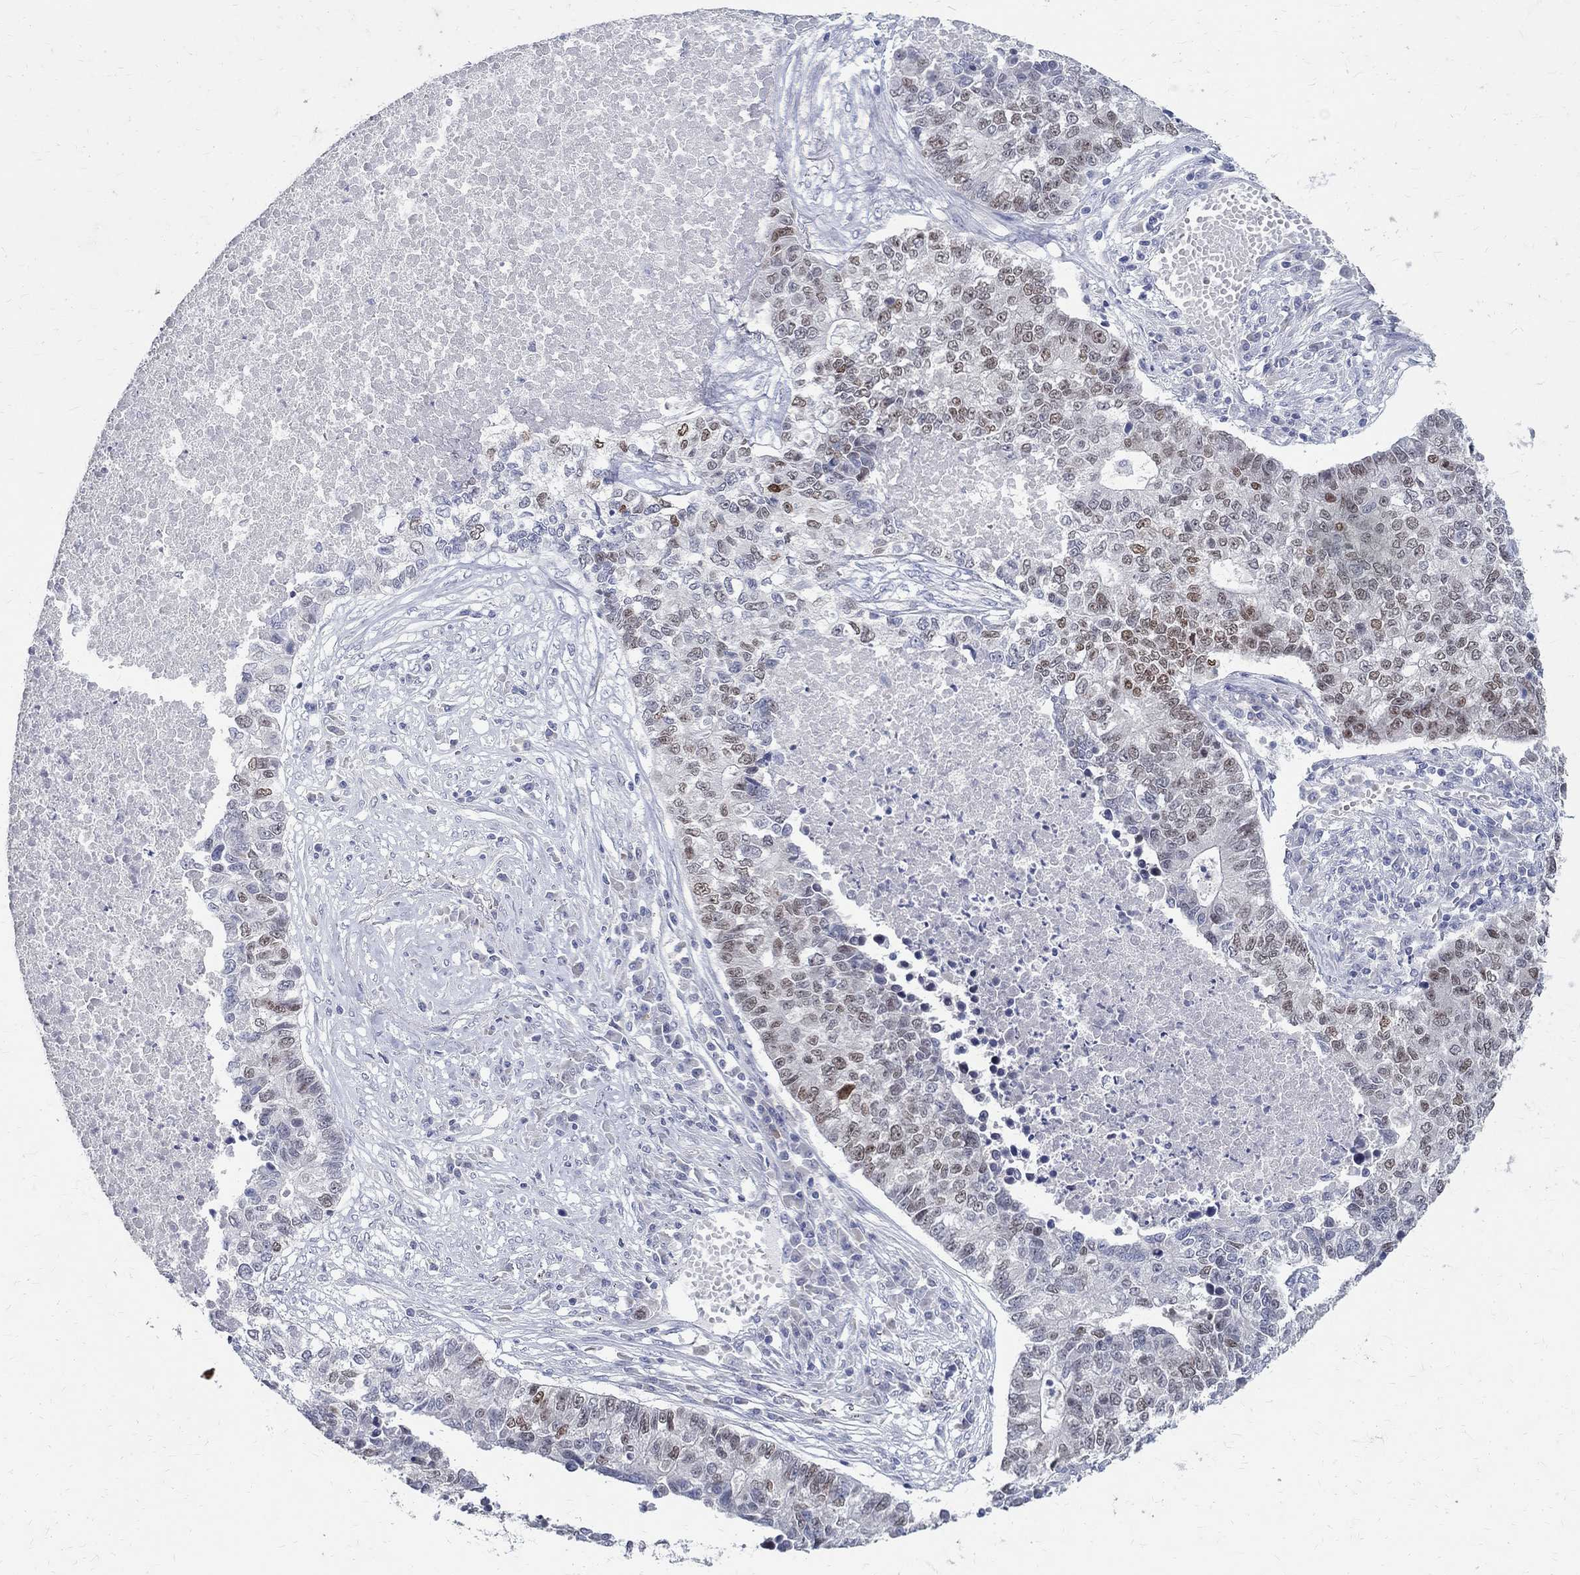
{"staining": {"intensity": "moderate", "quantity": "25%-75%", "location": "nuclear"}, "tissue": "lung cancer", "cell_type": "Tumor cells", "image_type": "cancer", "snomed": [{"axis": "morphology", "description": "Adenocarcinoma, NOS"}, {"axis": "topography", "description": "Lung"}], "caption": "Human adenocarcinoma (lung) stained with a protein marker shows moderate staining in tumor cells.", "gene": "SOX2", "patient": {"sex": "male", "age": 57}}